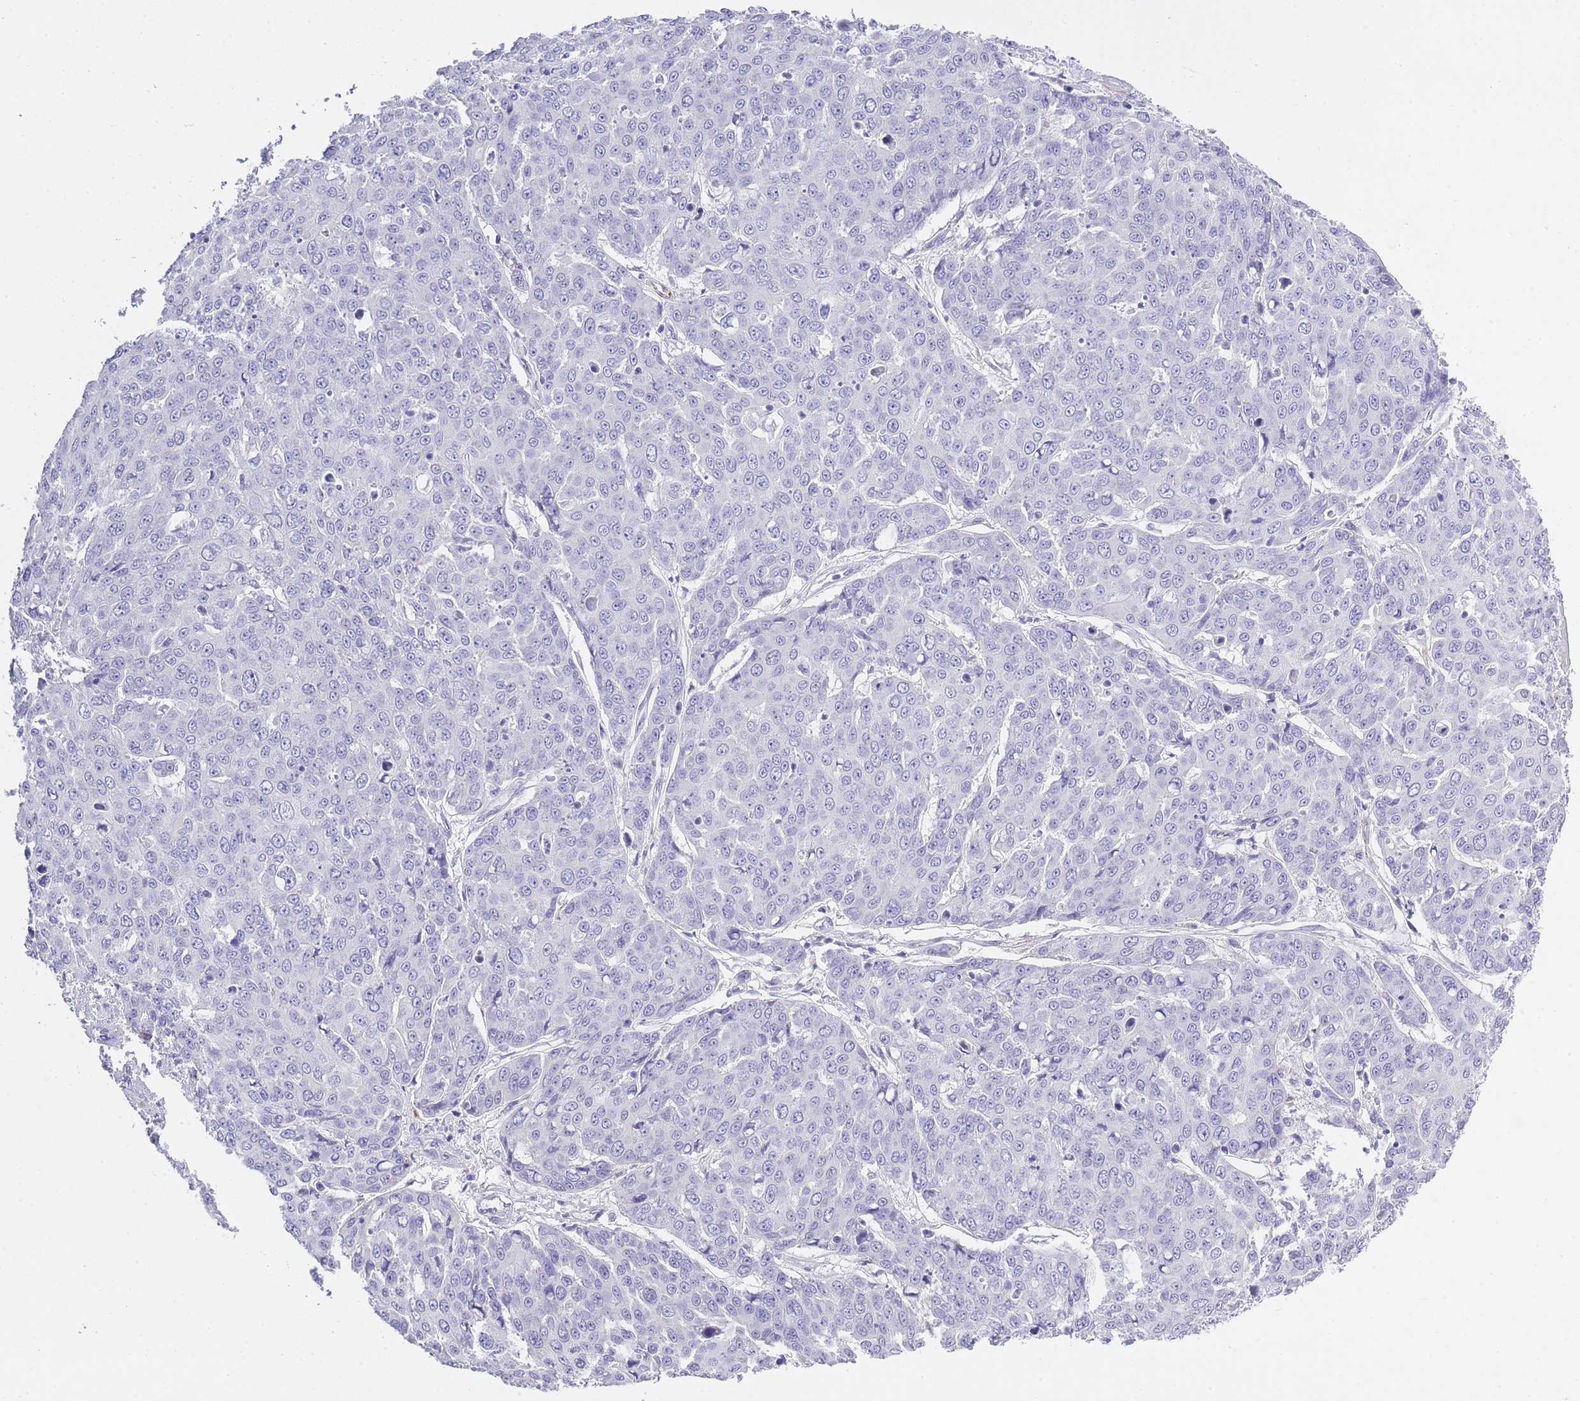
{"staining": {"intensity": "negative", "quantity": "none", "location": "none"}, "tissue": "skin cancer", "cell_type": "Tumor cells", "image_type": "cancer", "snomed": [{"axis": "morphology", "description": "Squamous cell carcinoma, NOS"}, {"axis": "topography", "description": "Skin"}], "caption": "High power microscopy photomicrograph of an immunohistochemistry (IHC) image of skin cancer (squamous cell carcinoma), revealing no significant positivity in tumor cells.", "gene": "RHO", "patient": {"sex": "male", "age": 71}}